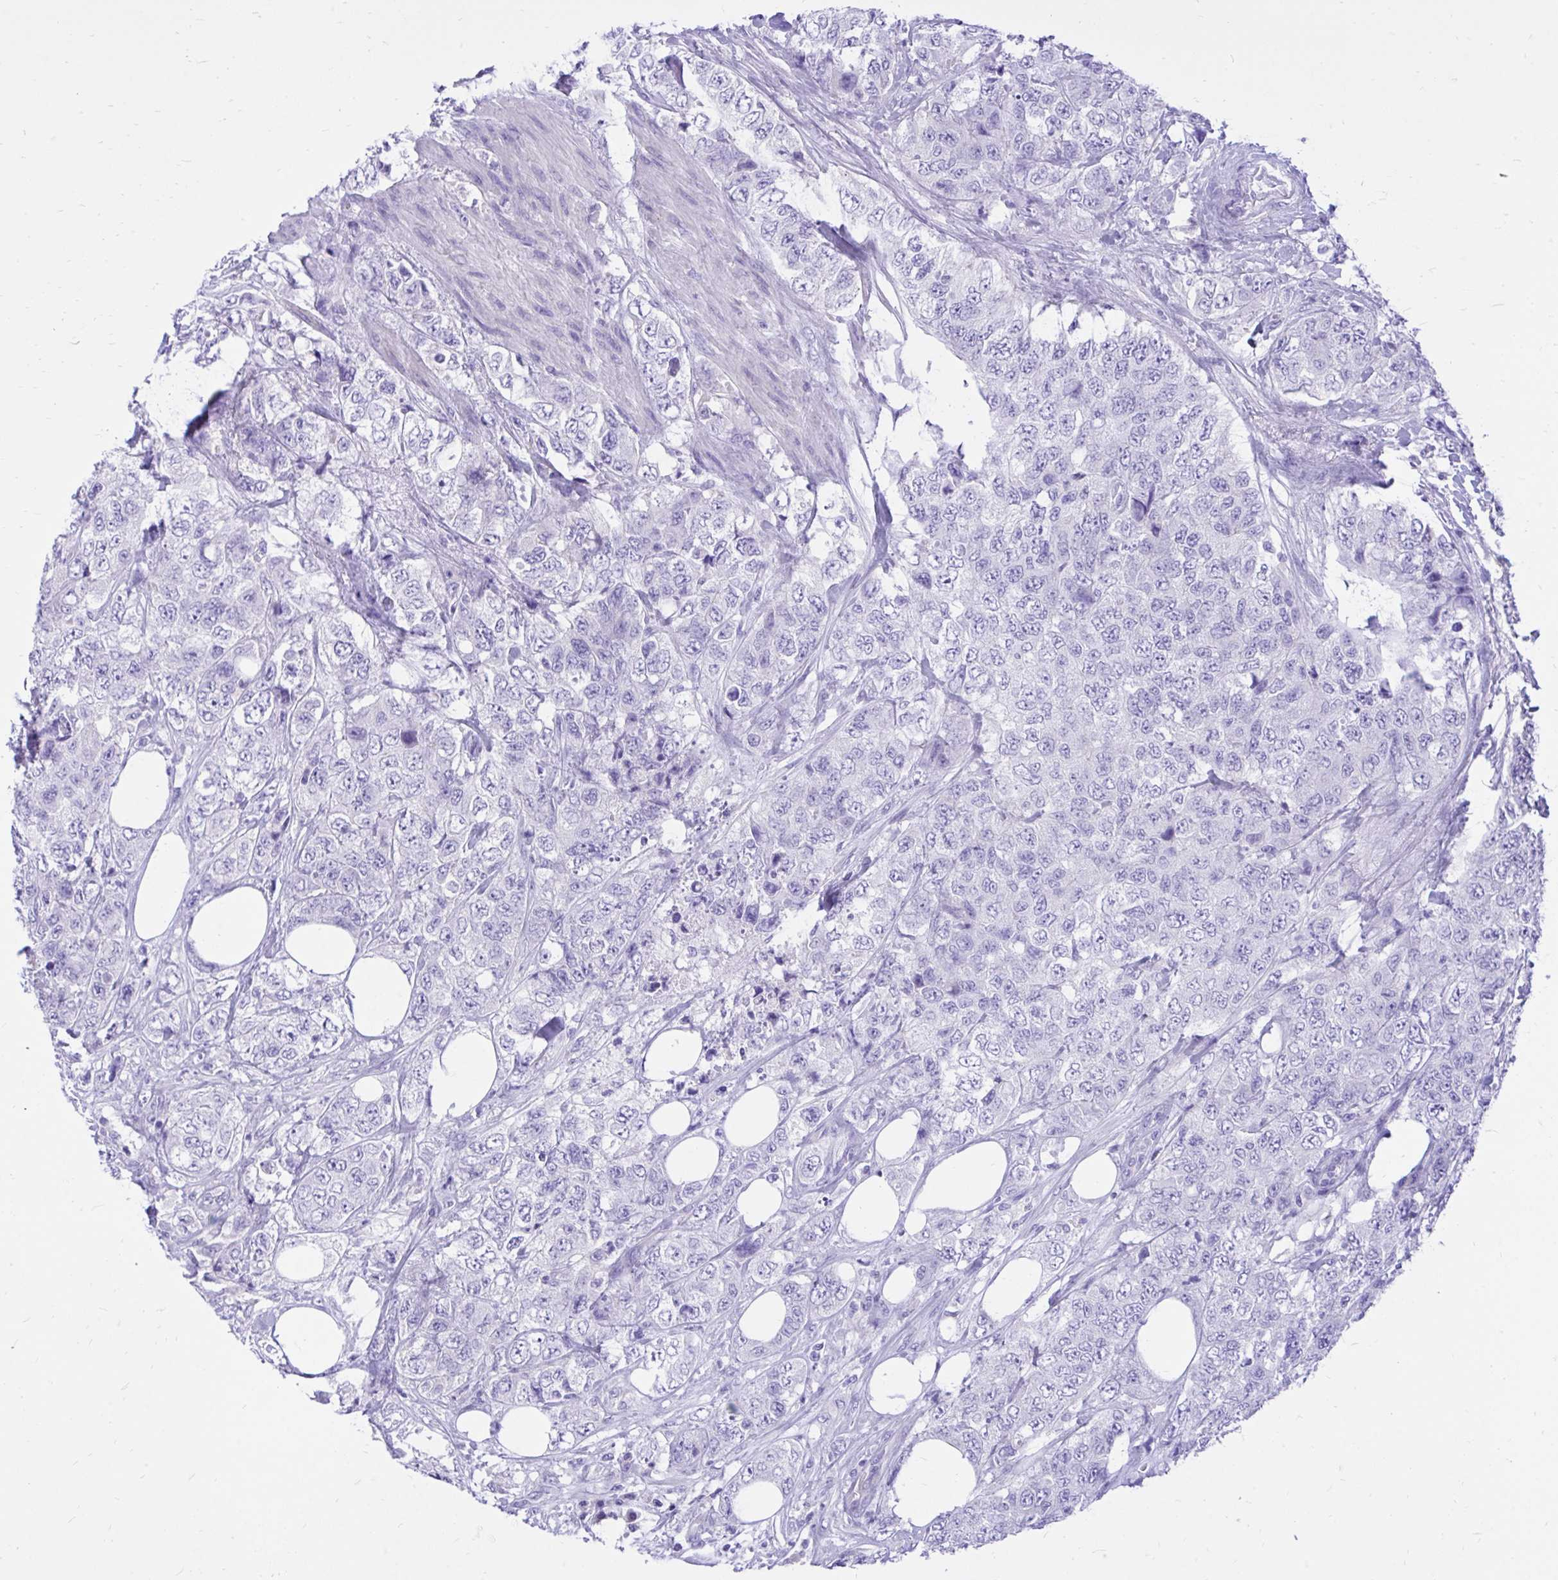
{"staining": {"intensity": "negative", "quantity": "none", "location": "none"}, "tissue": "urothelial cancer", "cell_type": "Tumor cells", "image_type": "cancer", "snomed": [{"axis": "morphology", "description": "Urothelial carcinoma, High grade"}, {"axis": "topography", "description": "Urinary bladder"}], "caption": "IHC image of urothelial cancer stained for a protein (brown), which shows no staining in tumor cells.", "gene": "MON1A", "patient": {"sex": "female", "age": 78}}